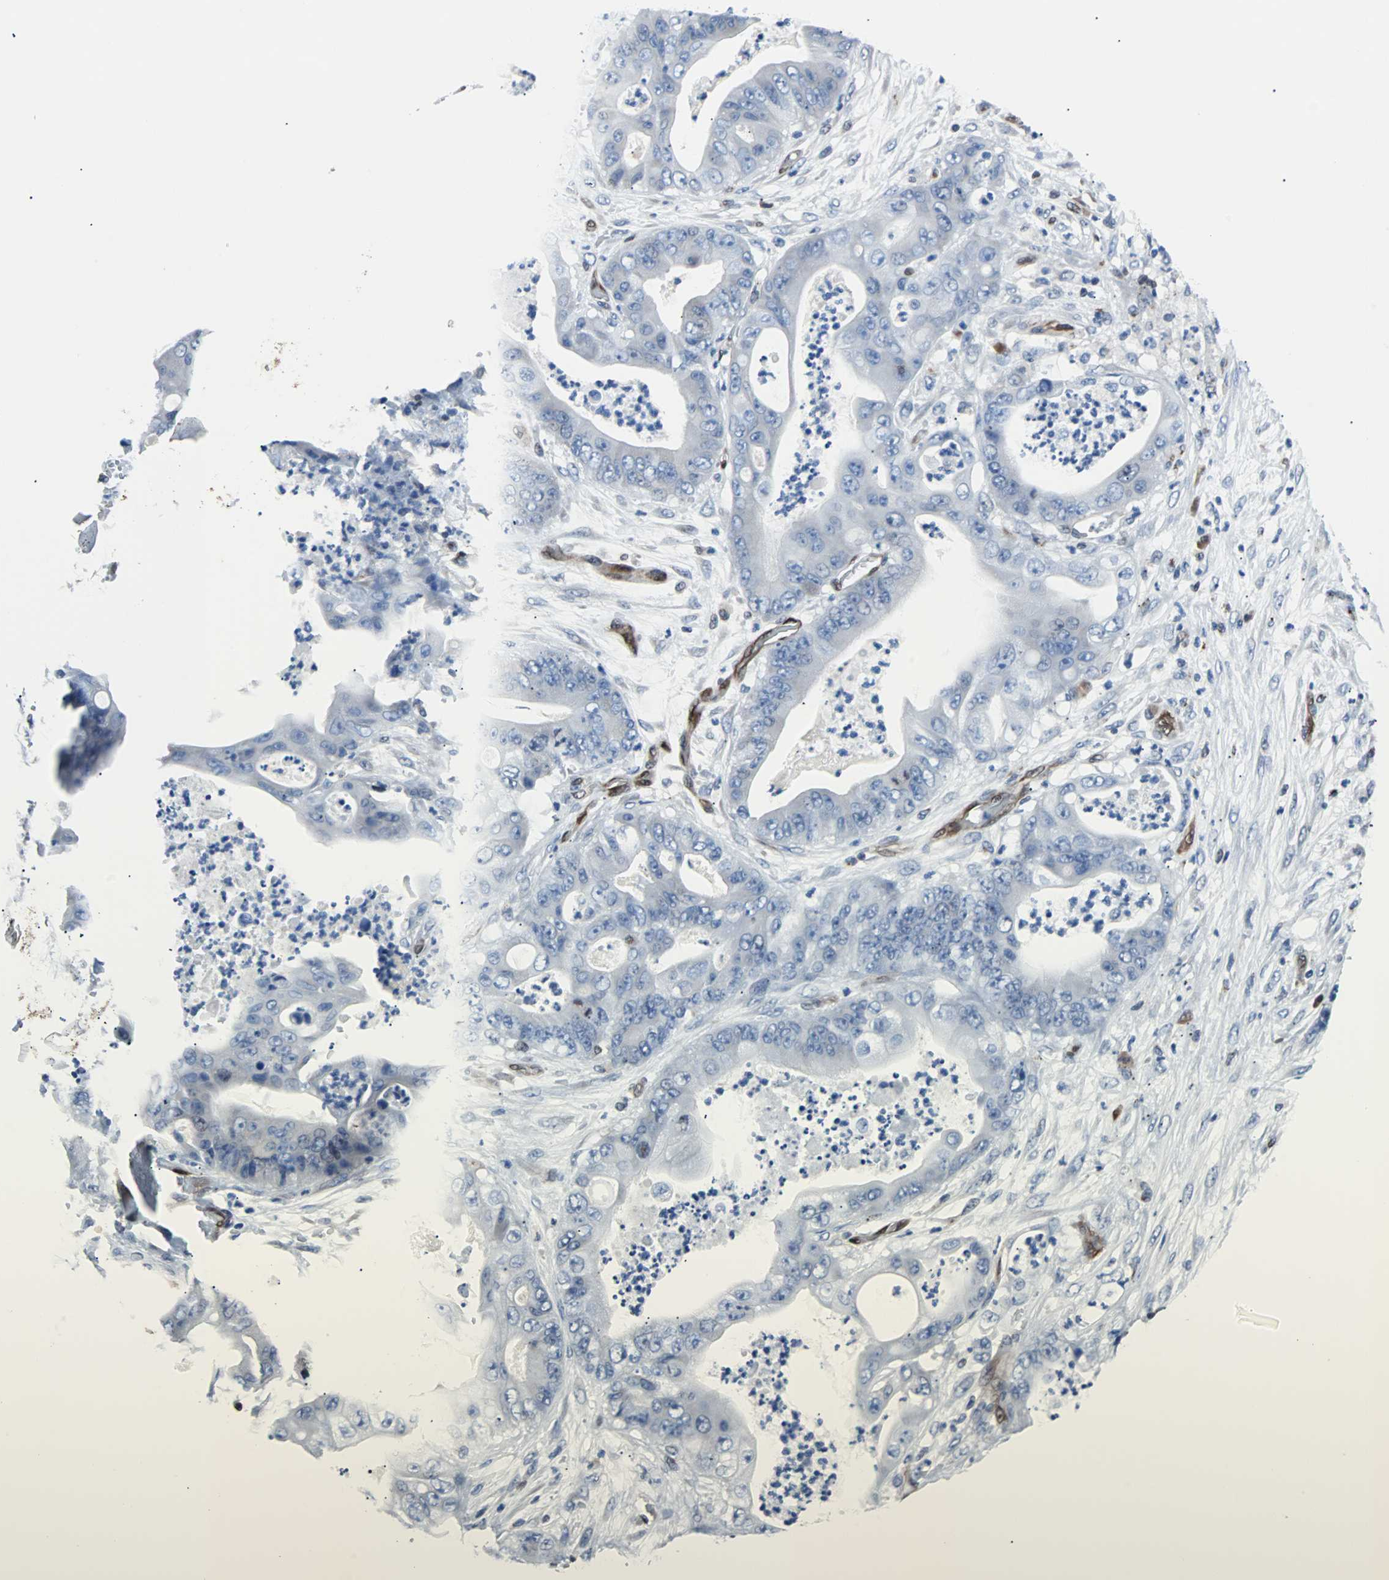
{"staining": {"intensity": "negative", "quantity": "none", "location": "none"}, "tissue": "stomach cancer", "cell_type": "Tumor cells", "image_type": "cancer", "snomed": [{"axis": "morphology", "description": "Adenocarcinoma, NOS"}, {"axis": "topography", "description": "Stomach"}], "caption": "This photomicrograph is of stomach adenocarcinoma stained with immunohistochemistry (IHC) to label a protein in brown with the nuclei are counter-stained blue. There is no positivity in tumor cells.", "gene": "MAP2K6", "patient": {"sex": "female", "age": 73}}